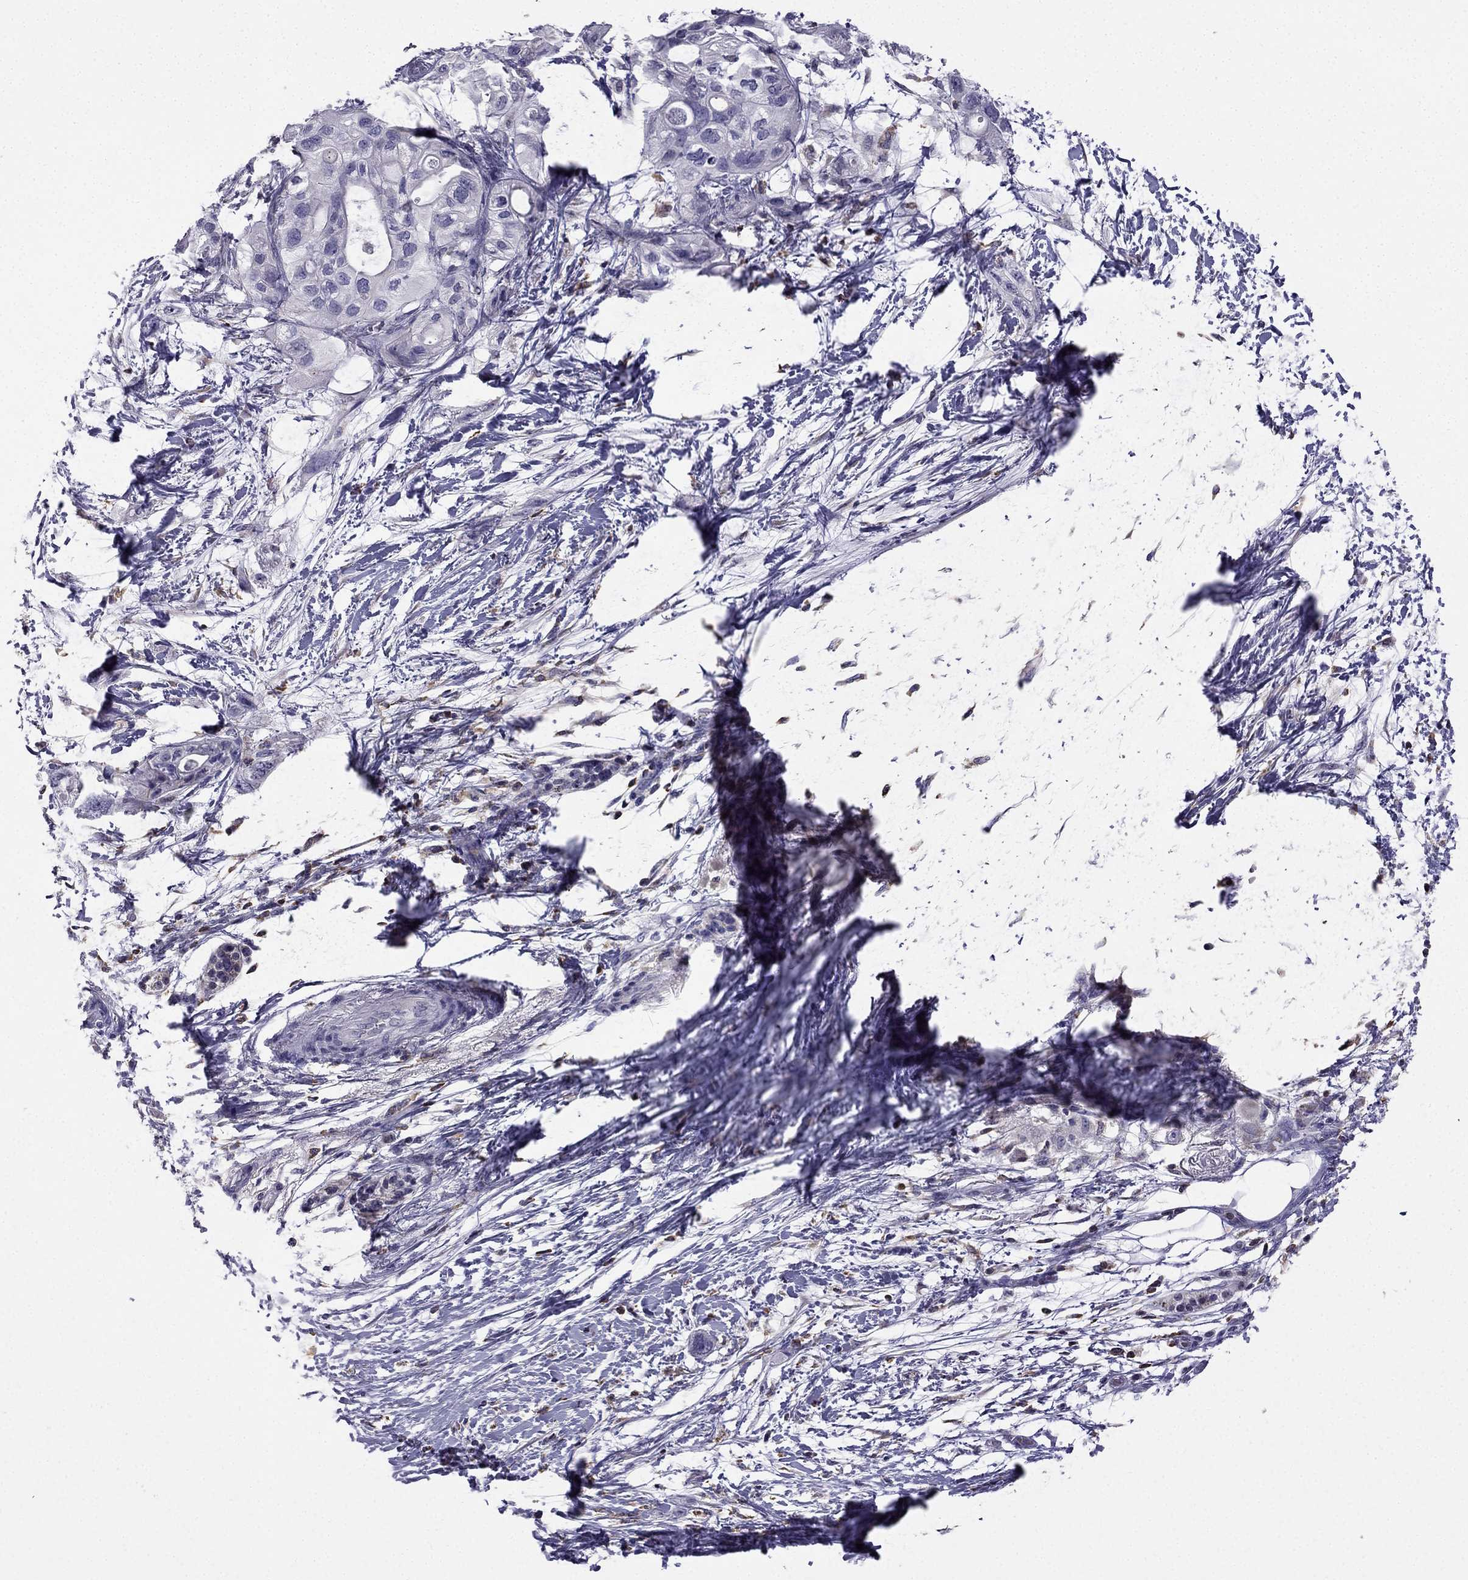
{"staining": {"intensity": "negative", "quantity": "none", "location": "none"}, "tissue": "pancreatic cancer", "cell_type": "Tumor cells", "image_type": "cancer", "snomed": [{"axis": "morphology", "description": "Adenocarcinoma, NOS"}, {"axis": "topography", "description": "Pancreas"}], "caption": "This is an immunohistochemistry (IHC) histopathology image of human pancreatic cancer. There is no positivity in tumor cells.", "gene": "CCK", "patient": {"sex": "female", "age": 72}}